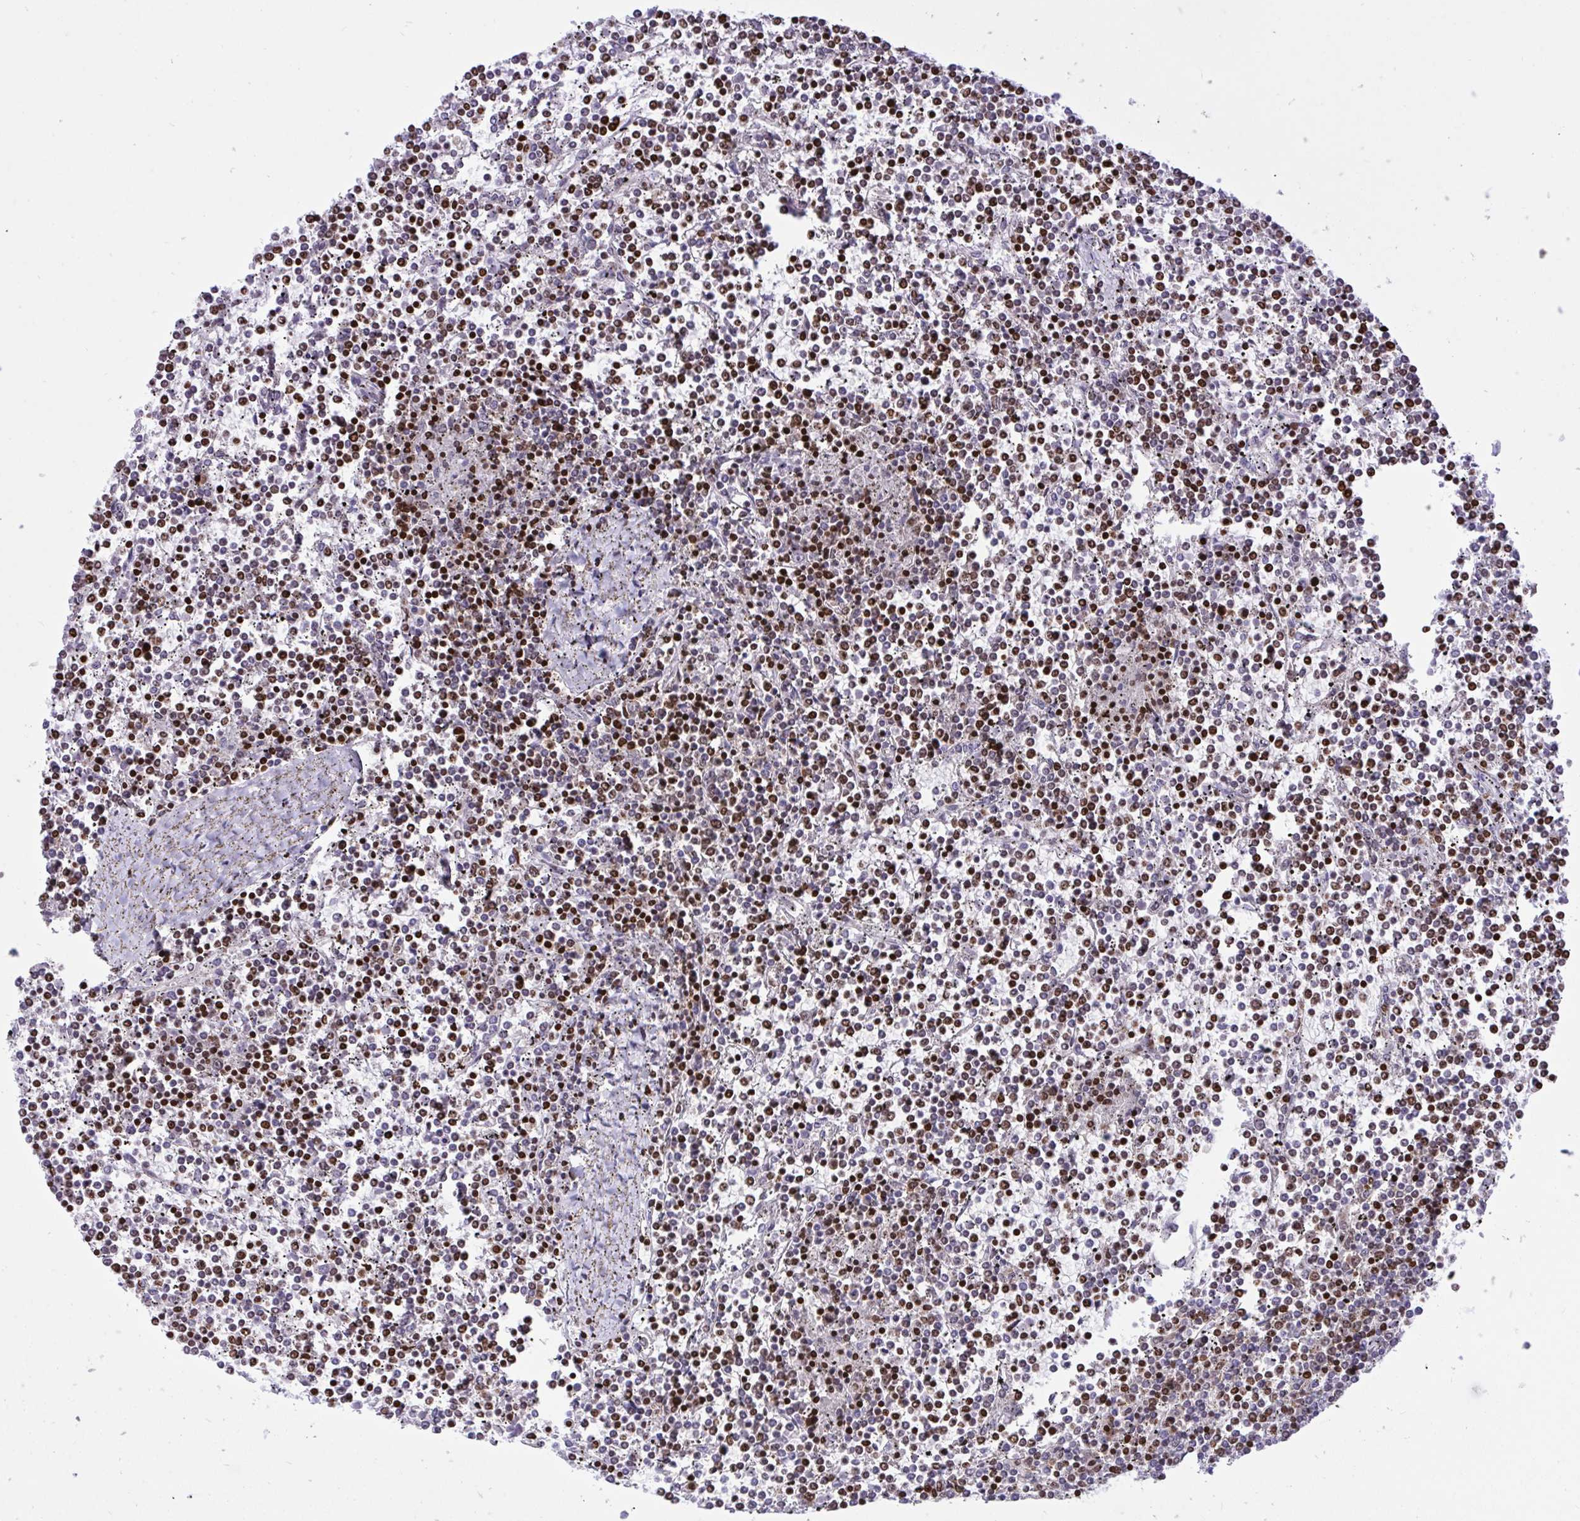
{"staining": {"intensity": "moderate", "quantity": "25%-75%", "location": "nuclear"}, "tissue": "lymphoma", "cell_type": "Tumor cells", "image_type": "cancer", "snomed": [{"axis": "morphology", "description": "Malignant lymphoma, non-Hodgkin's type, Low grade"}, {"axis": "topography", "description": "Spleen"}], "caption": "IHC (DAB) staining of malignant lymphoma, non-Hodgkin's type (low-grade) demonstrates moderate nuclear protein expression in about 25%-75% of tumor cells.", "gene": "HMGB2", "patient": {"sex": "female", "age": 19}}